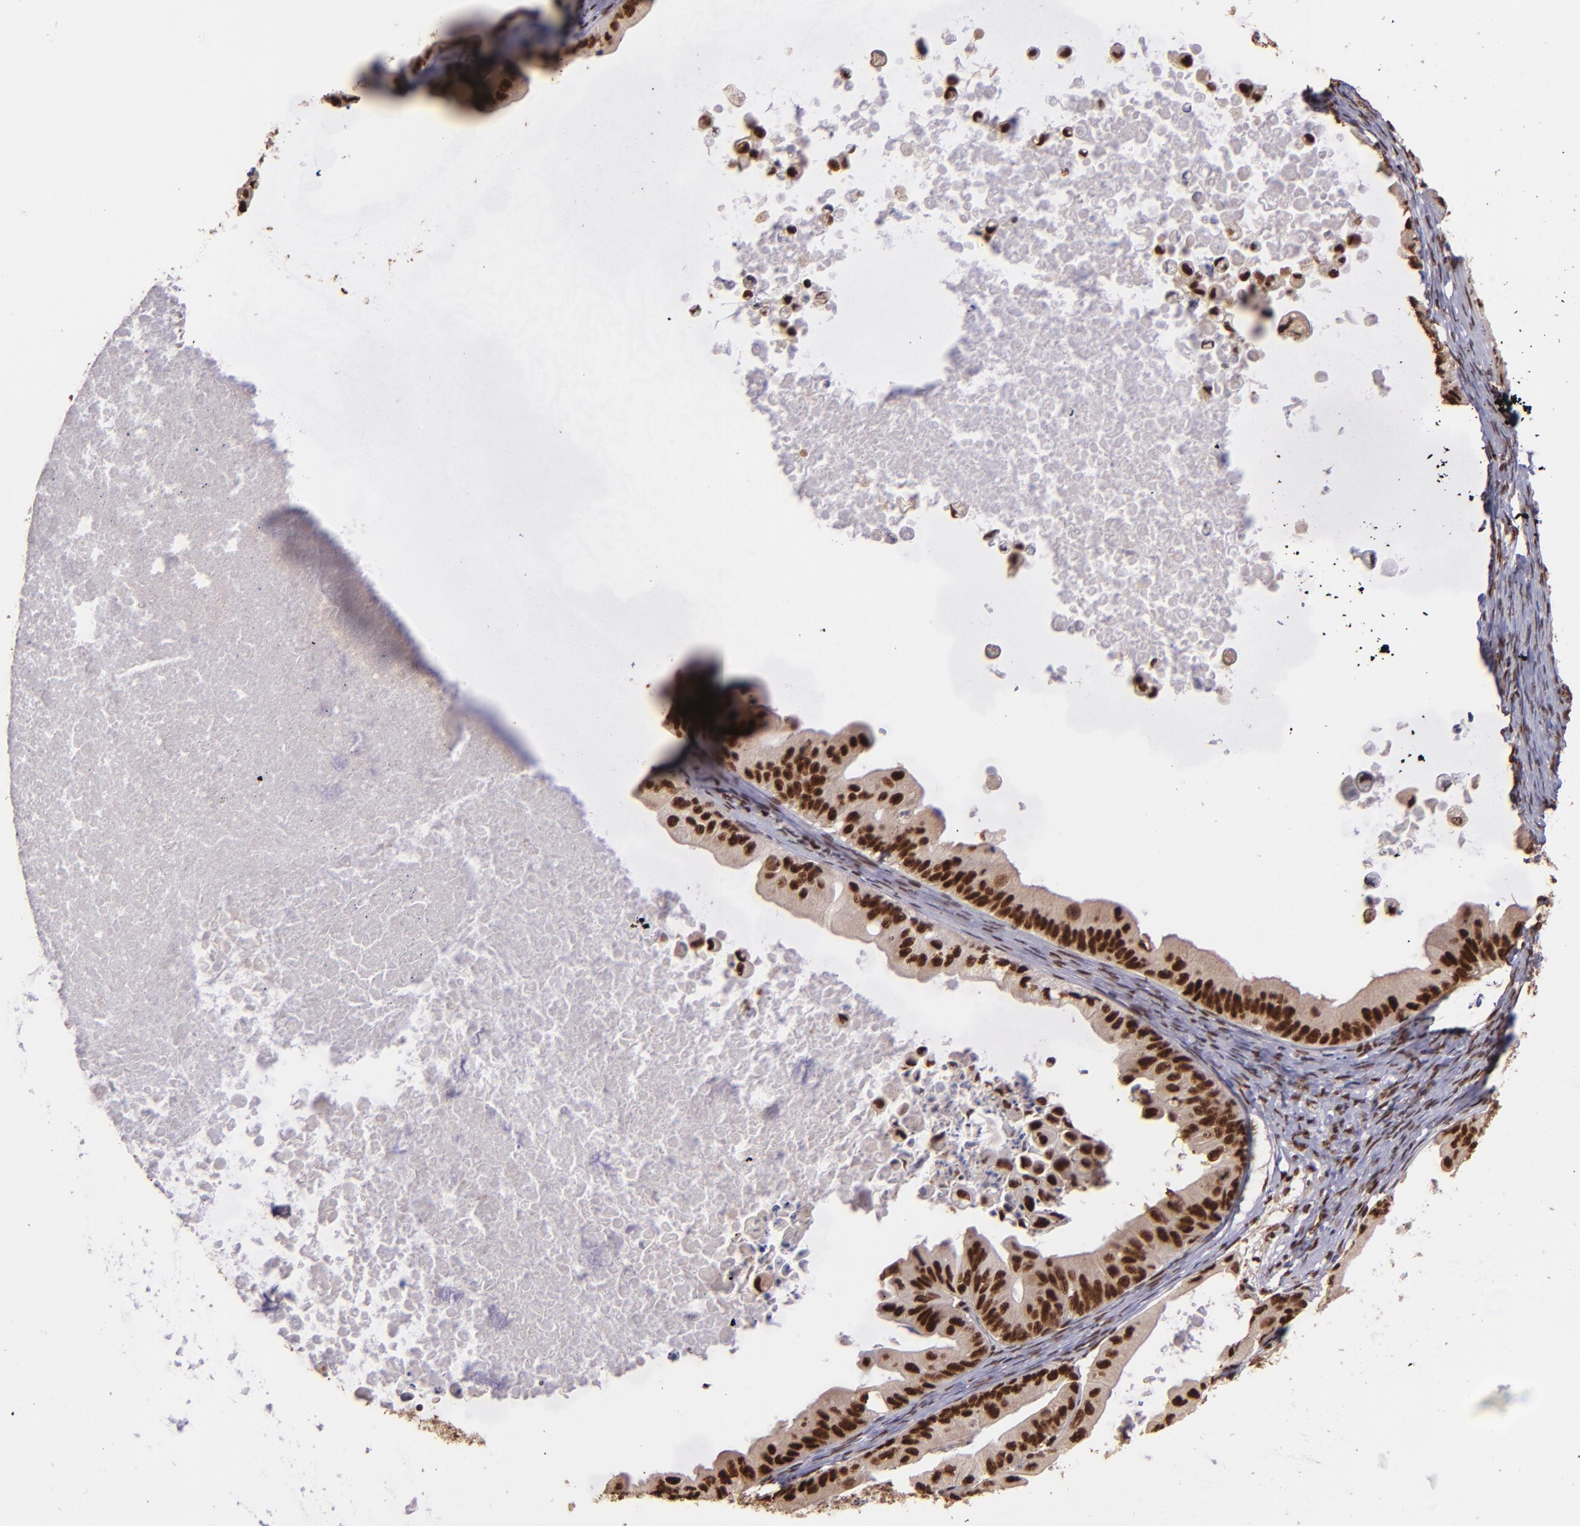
{"staining": {"intensity": "strong", "quantity": ">75%", "location": "nuclear"}, "tissue": "ovarian cancer", "cell_type": "Tumor cells", "image_type": "cancer", "snomed": [{"axis": "morphology", "description": "Cystadenocarcinoma, mucinous, NOS"}, {"axis": "topography", "description": "Ovary"}], "caption": "About >75% of tumor cells in human ovarian cancer reveal strong nuclear protein staining as visualized by brown immunohistochemical staining.", "gene": "PQBP1", "patient": {"sex": "female", "age": 37}}